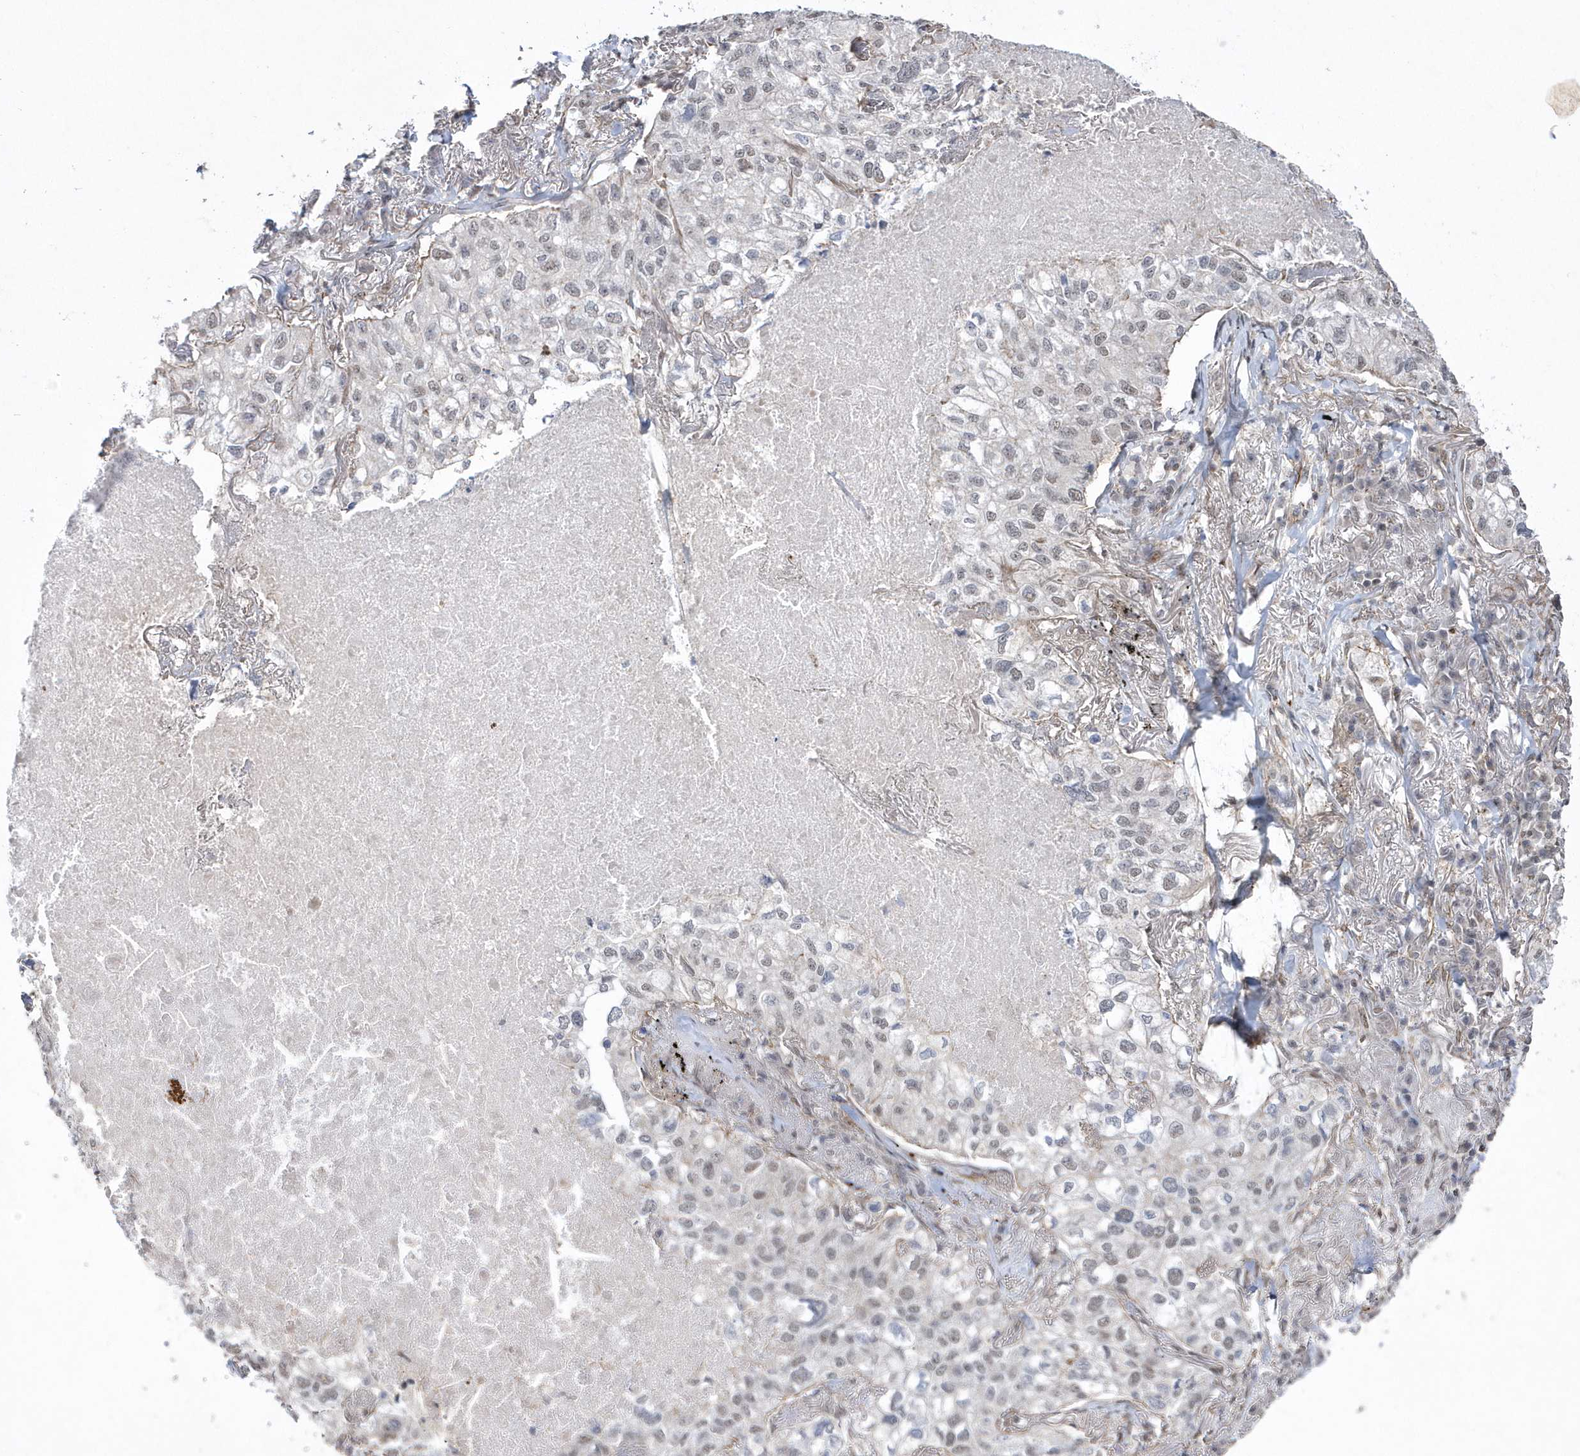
{"staining": {"intensity": "weak", "quantity": "<25%", "location": "nuclear"}, "tissue": "lung cancer", "cell_type": "Tumor cells", "image_type": "cancer", "snomed": [{"axis": "morphology", "description": "Adenocarcinoma, NOS"}, {"axis": "topography", "description": "Lung"}], "caption": "Immunohistochemistry (IHC) micrograph of neoplastic tissue: lung adenocarcinoma stained with DAB demonstrates no significant protein staining in tumor cells.", "gene": "BOD1L1", "patient": {"sex": "male", "age": 65}}